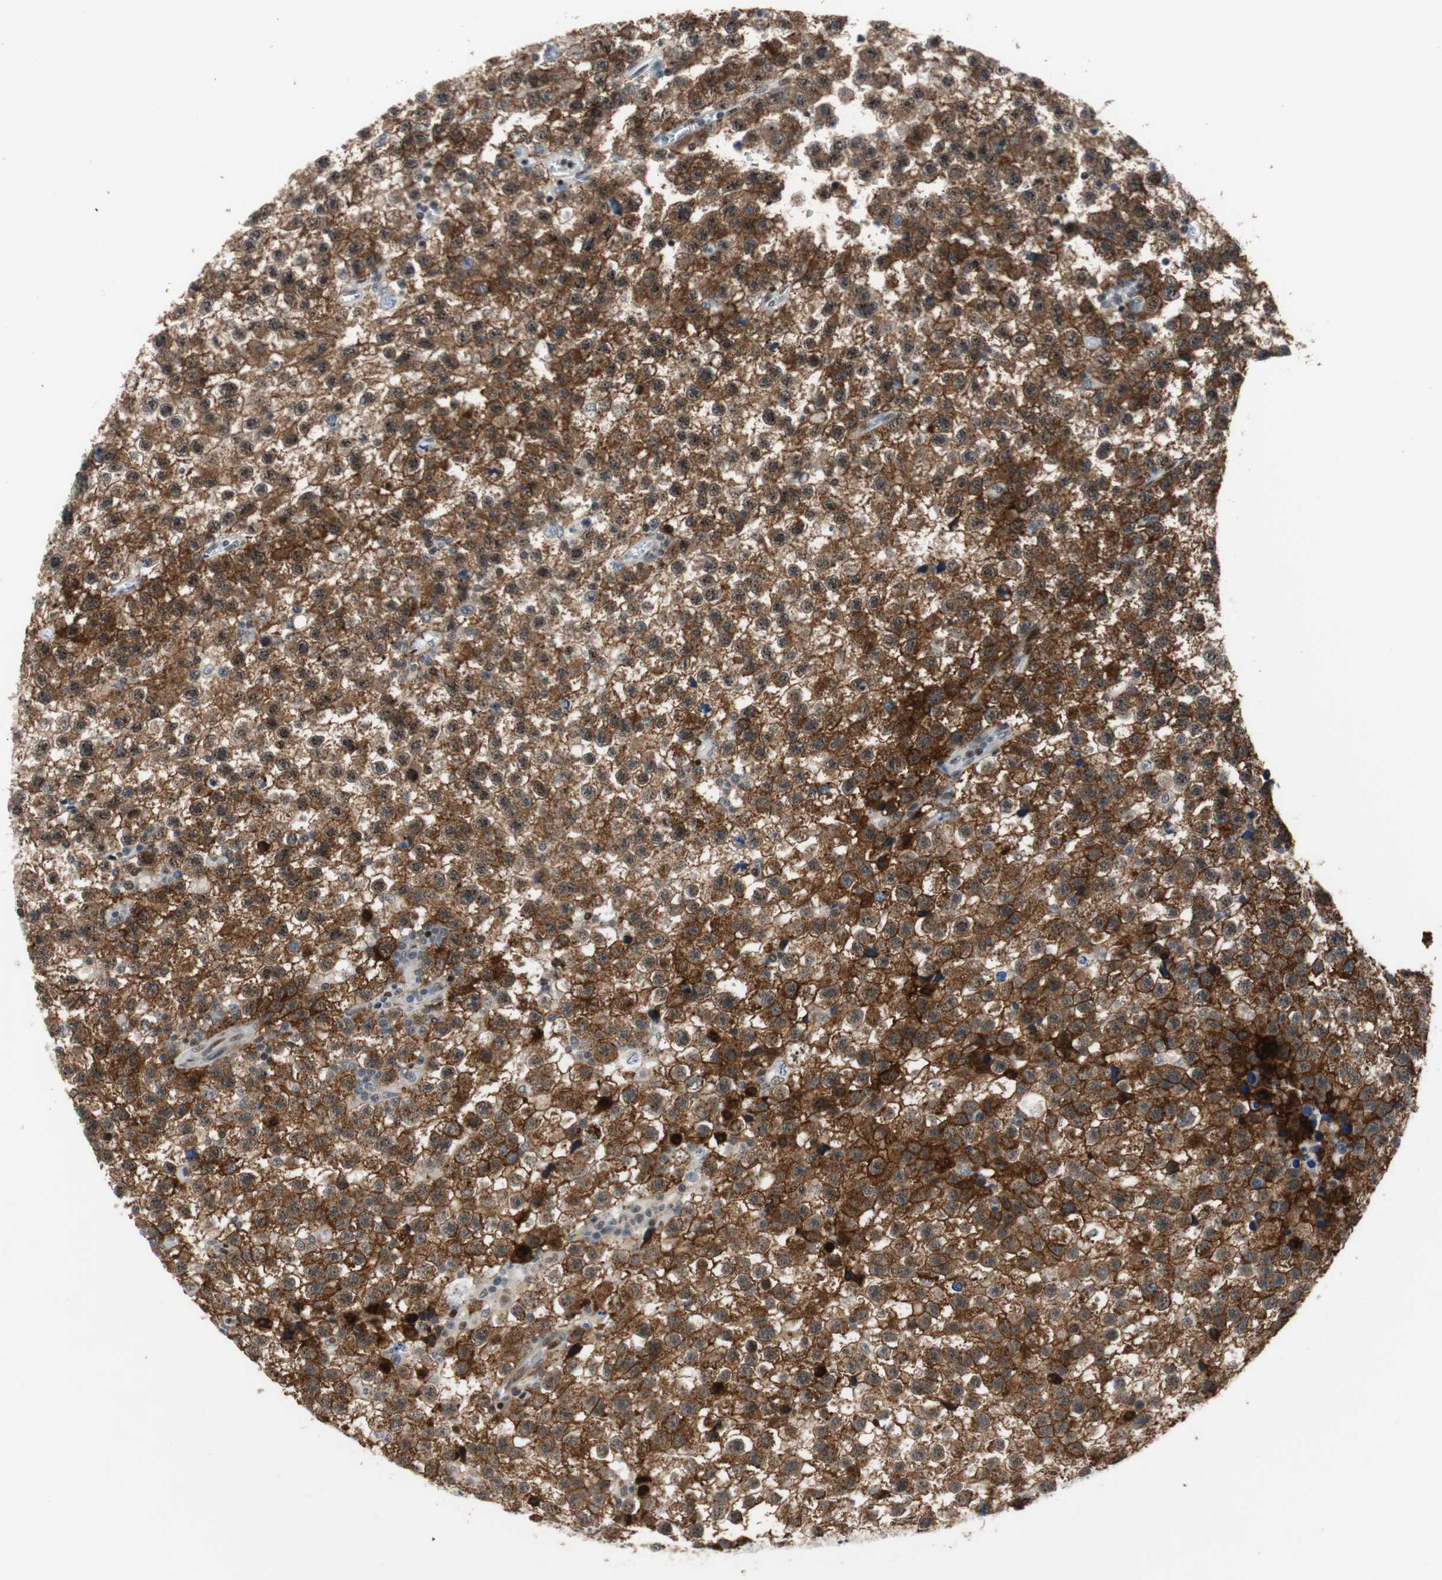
{"staining": {"intensity": "strong", "quantity": ">75%", "location": "cytoplasmic/membranous"}, "tissue": "testis cancer", "cell_type": "Tumor cells", "image_type": "cancer", "snomed": [{"axis": "morphology", "description": "Seminoma, NOS"}, {"axis": "topography", "description": "Testis"}], "caption": "A micrograph showing strong cytoplasmic/membranous expression in approximately >75% of tumor cells in testis seminoma, as visualized by brown immunohistochemical staining.", "gene": "FBXO44", "patient": {"sex": "male", "age": 33}}